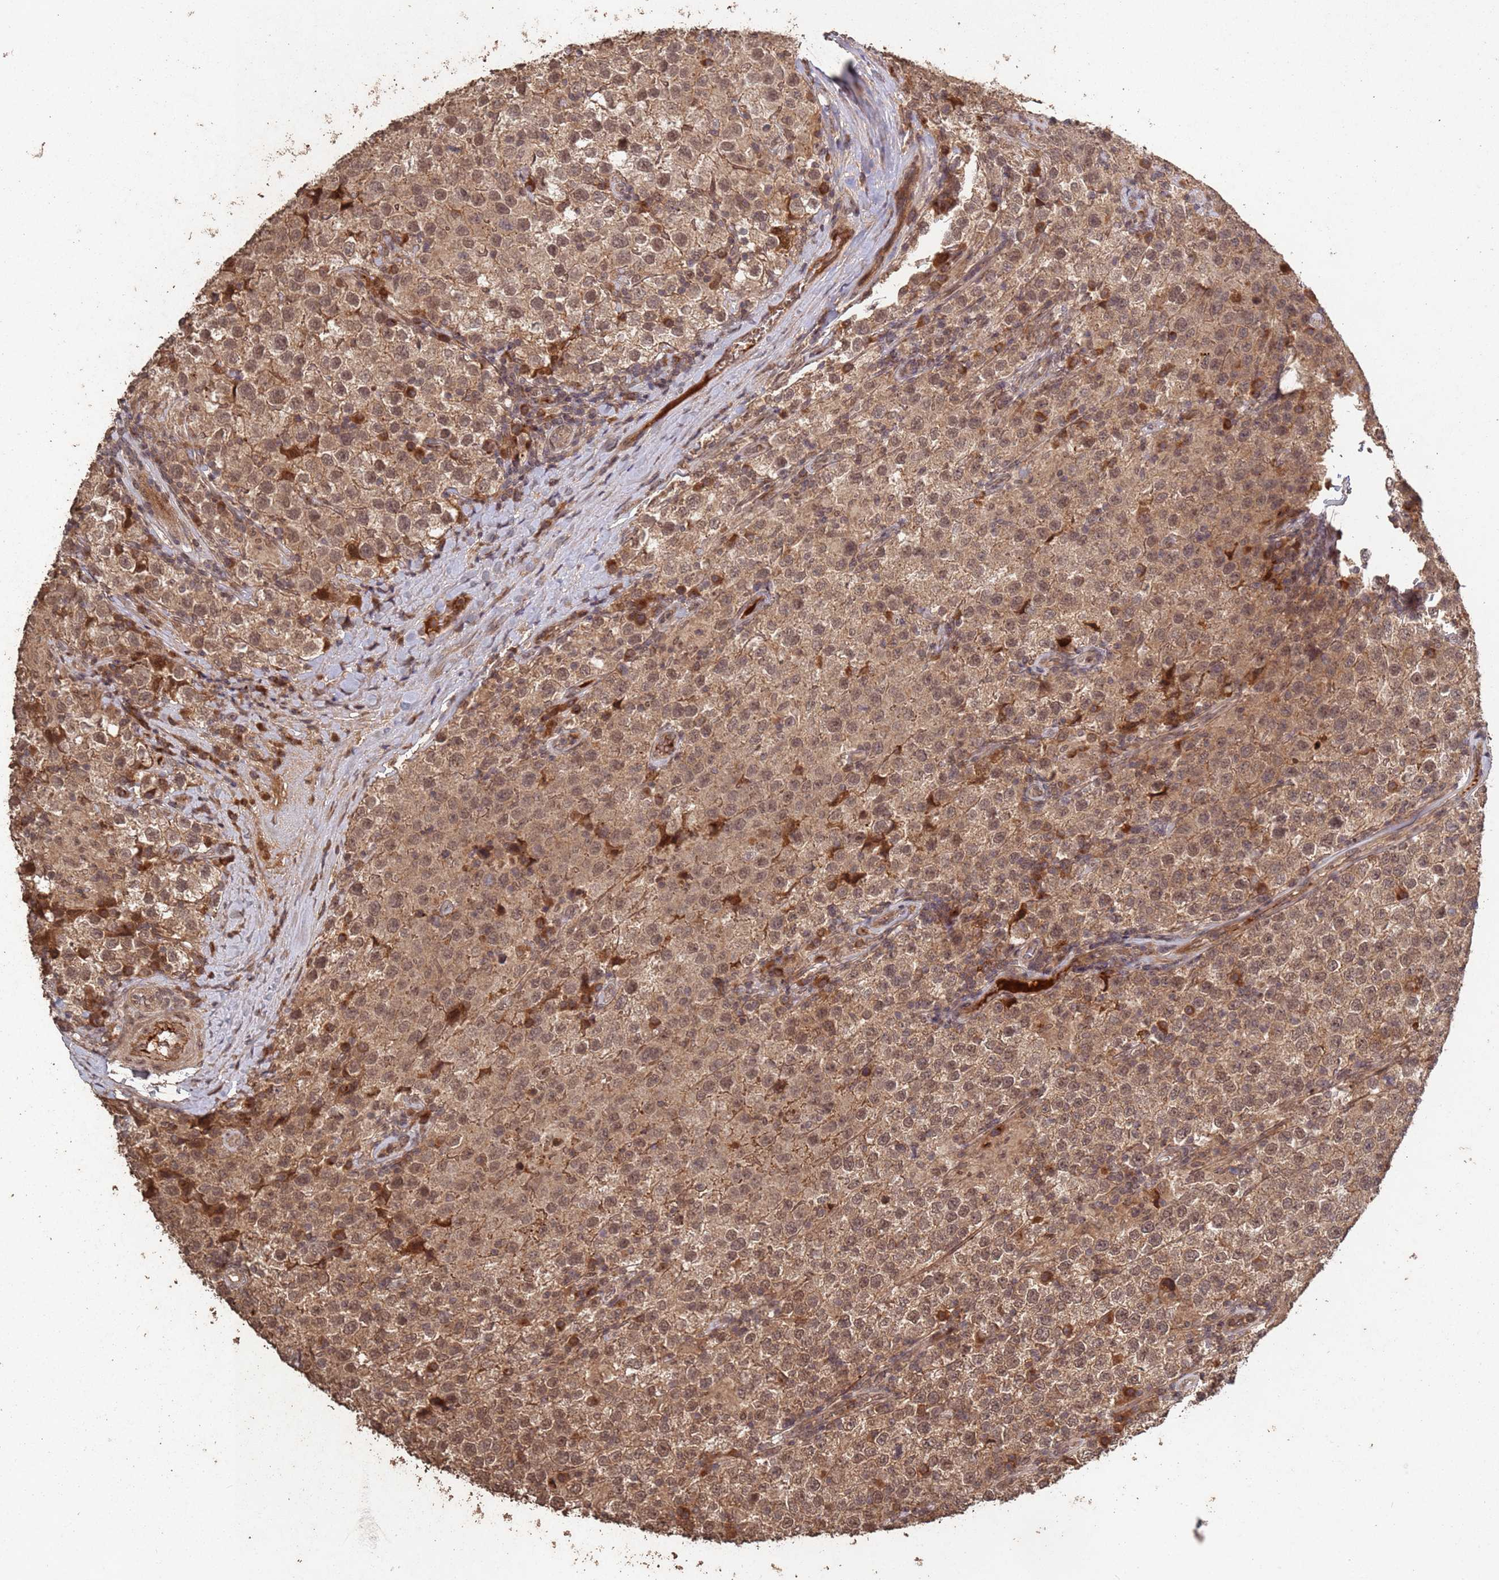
{"staining": {"intensity": "moderate", "quantity": ">75%", "location": "cytoplasmic/membranous,nuclear"}, "tissue": "testis cancer", "cell_type": "Tumor cells", "image_type": "cancer", "snomed": [{"axis": "morphology", "description": "Seminoma, NOS"}, {"axis": "morphology", "description": "Carcinoma, Embryonal, NOS"}, {"axis": "topography", "description": "Testis"}], "caption": "Protein positivity by IHC shows moderate cytoplasmic/membranous and nuclear positivity in approximately >75% of tumor cells in testis seminoma.", "gene": "FRAT1", "patient": {"sex": "male", "age": 41}}